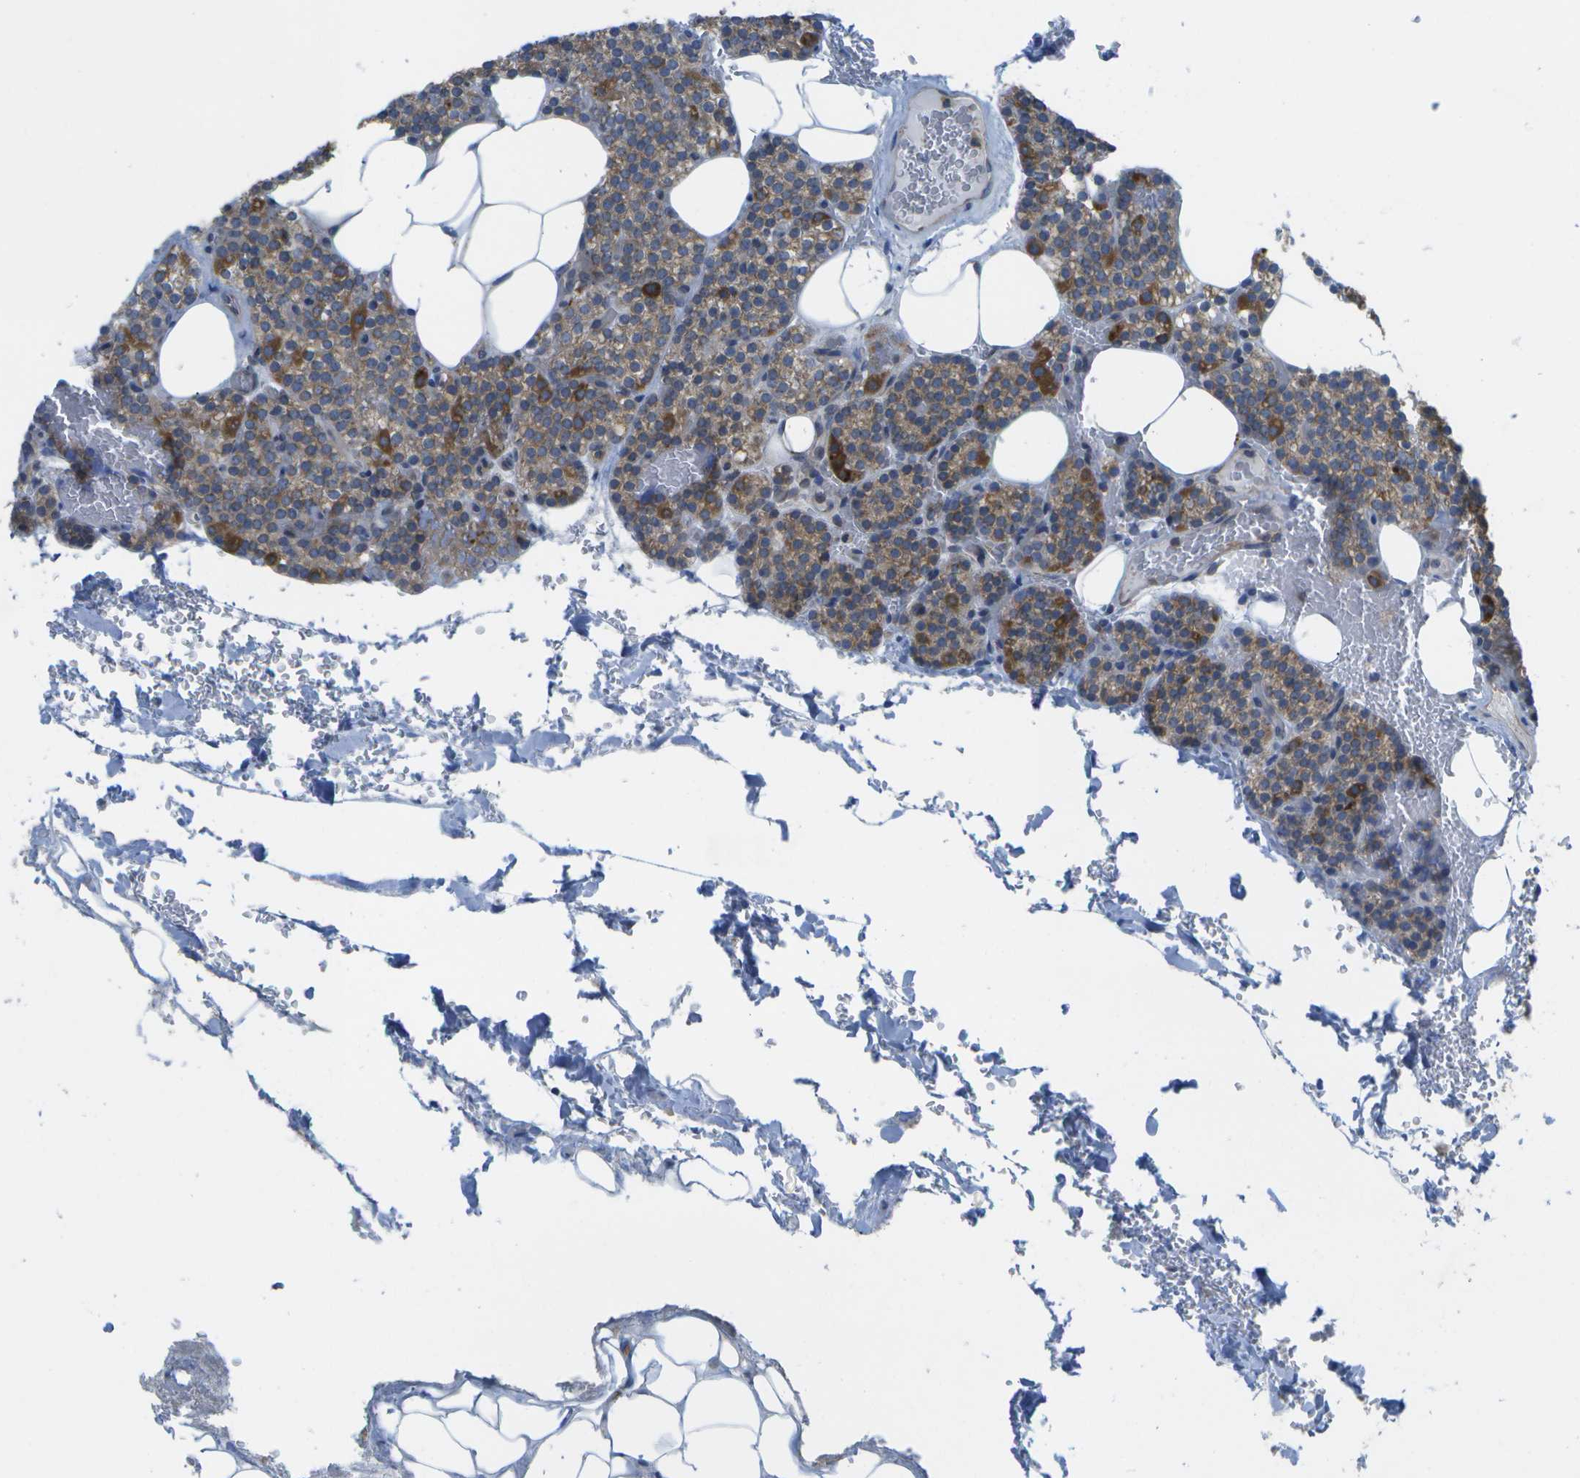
{"staining": {"intensity": "moderate", "quantity": ">75%", "location": "cytoplasmic/membranous"}, "tissue": "parathyroid gland", "cell_type": "Glandular cells", "image_type": "normal", "snomed": [{"axis": "morphology", "description": "Normal tissue, NOS"}, {"axis": "morphology", "description": "Inflammation chronic"}, {"axis": "morphology", "description": "Goiter, colloid"}, {"axis": "topography", "description": "Thyroid gland"}, {"axis": "topography", "description": "Parathyroid gland"}], "caption": "Human parathyroid gland stained with a brown dye shows moderate cytoplasmic/membranous positive staining in approximately >75% of glandular cells.", "gene": "DPM3", "patient": {"sex": "male", "age": 65}}